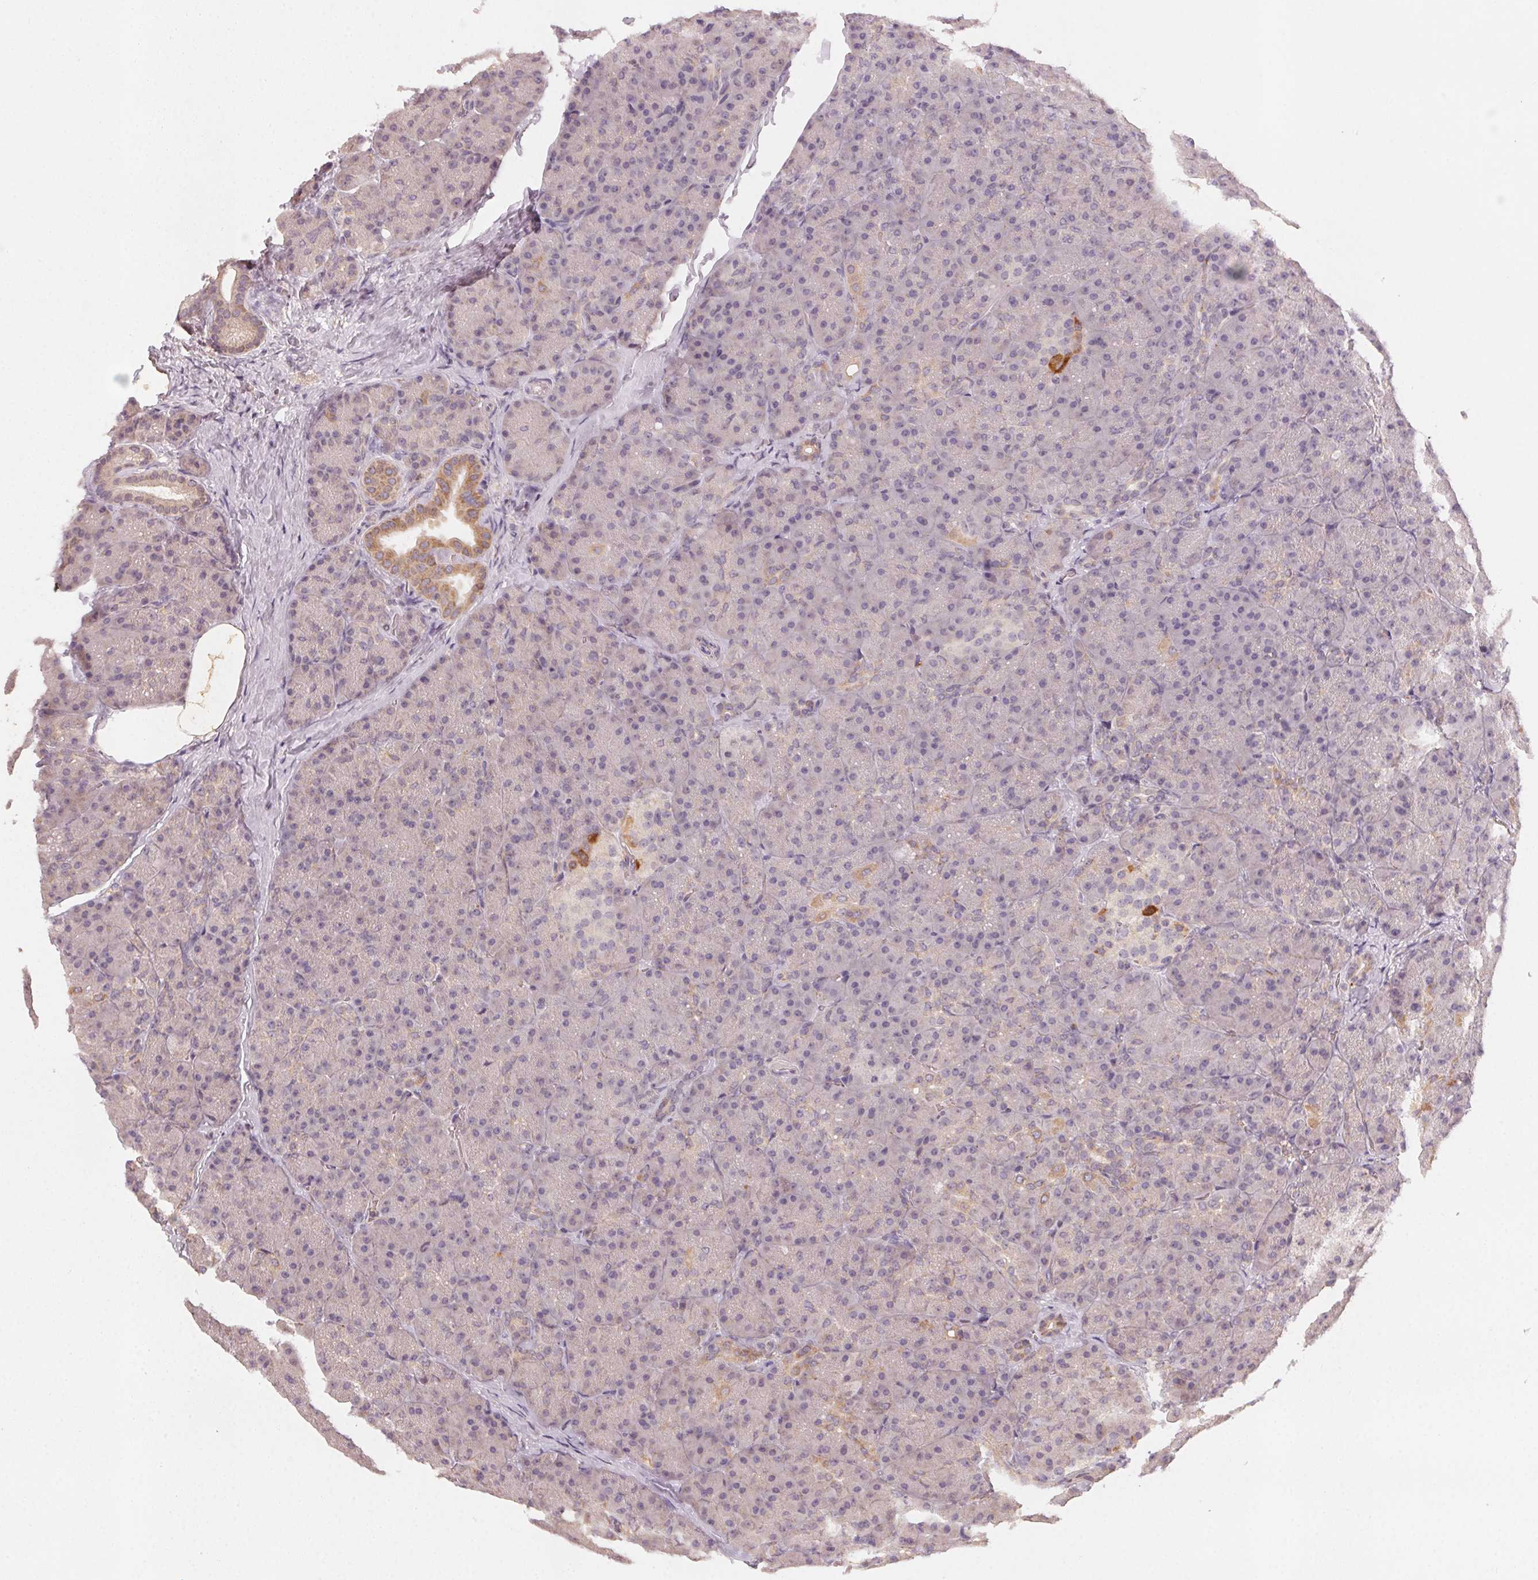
{"staining": {"intensity": "weak", "quantity": "<25%", "location": "cytoplasmic/membranous"}, "tissue": "pancreas", "cell_type": "Exocrine glandular cells", "image_type": "normal", "snomed": [{"axis": "morphology", "description": "Normal tissue, NOS"}, {"axis": "topography", "description": "Pancreas"}], "caption": "Protein analysis of benign pancreas reveals no significant expression in exocrine glandular cells. Brightfield microscopy of immunohistochemistry stained with DAB (brown) and hematoxylin (blue), captured at high magnification.", "gene": "NCOA4", "patient": {"sex": "male", "age": 57}}